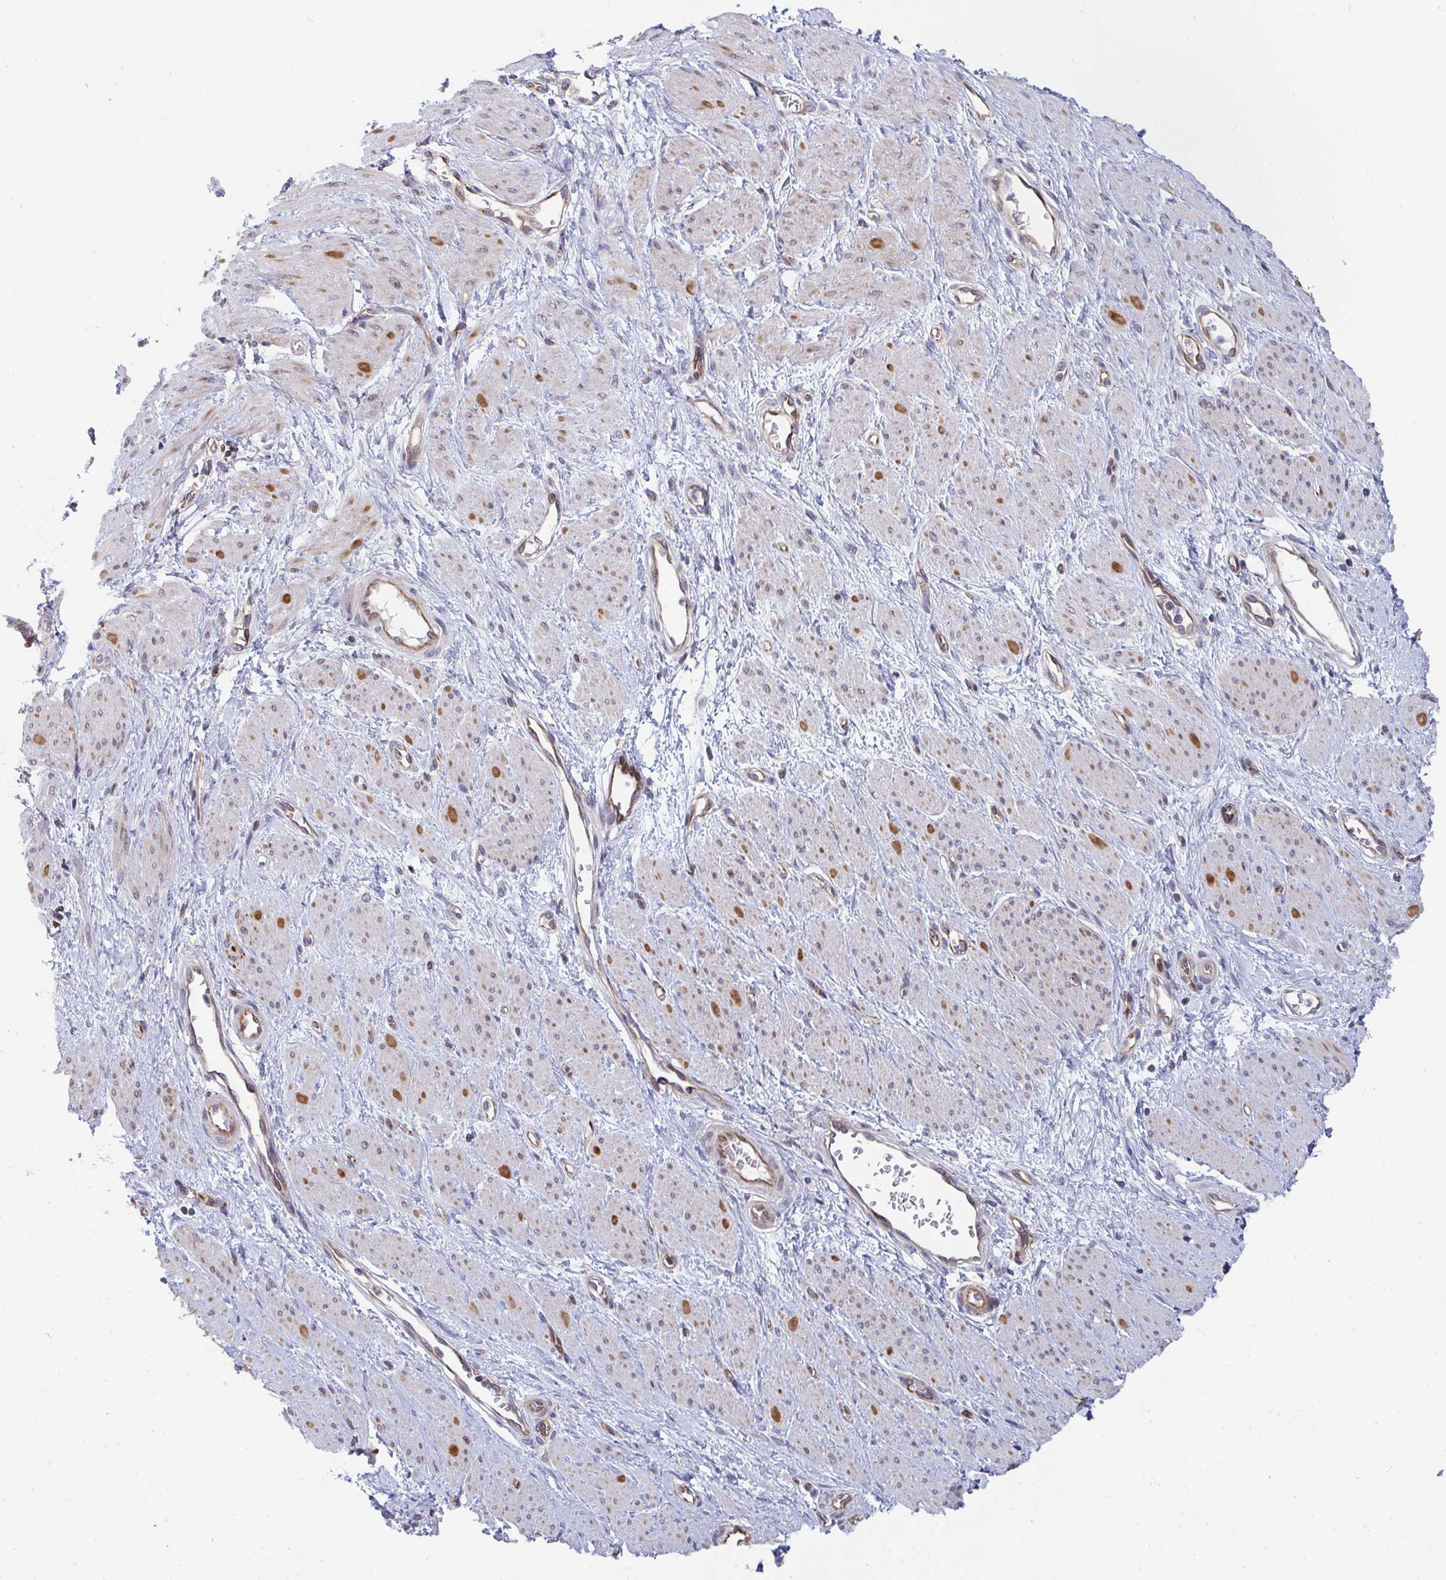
{"staining": {"intensity": "moderate", "quantity": "<25%", "location": "cytoplasmic/membranous"}, "tissue": "smooth muscle", "cell_type": "Smooth muscle cells", "image_type": "normal", "snomed": [{"axis": "morphology", "description": "Normal tissue, NOS"}, {"axis": "topography", "description": "Smooth muscle"}, {"axis": "topography", "description": "Uterus"}], "caption": "High-power microscopy captured an immunohistochemistry micrograph of benign smooth muscle, revealing moderate cytoplasmic/membranous positivity in about <25% of smooth muscle cells.", "gene": "EIF1AD", "patient": {"sex": "female", "age": 39}}